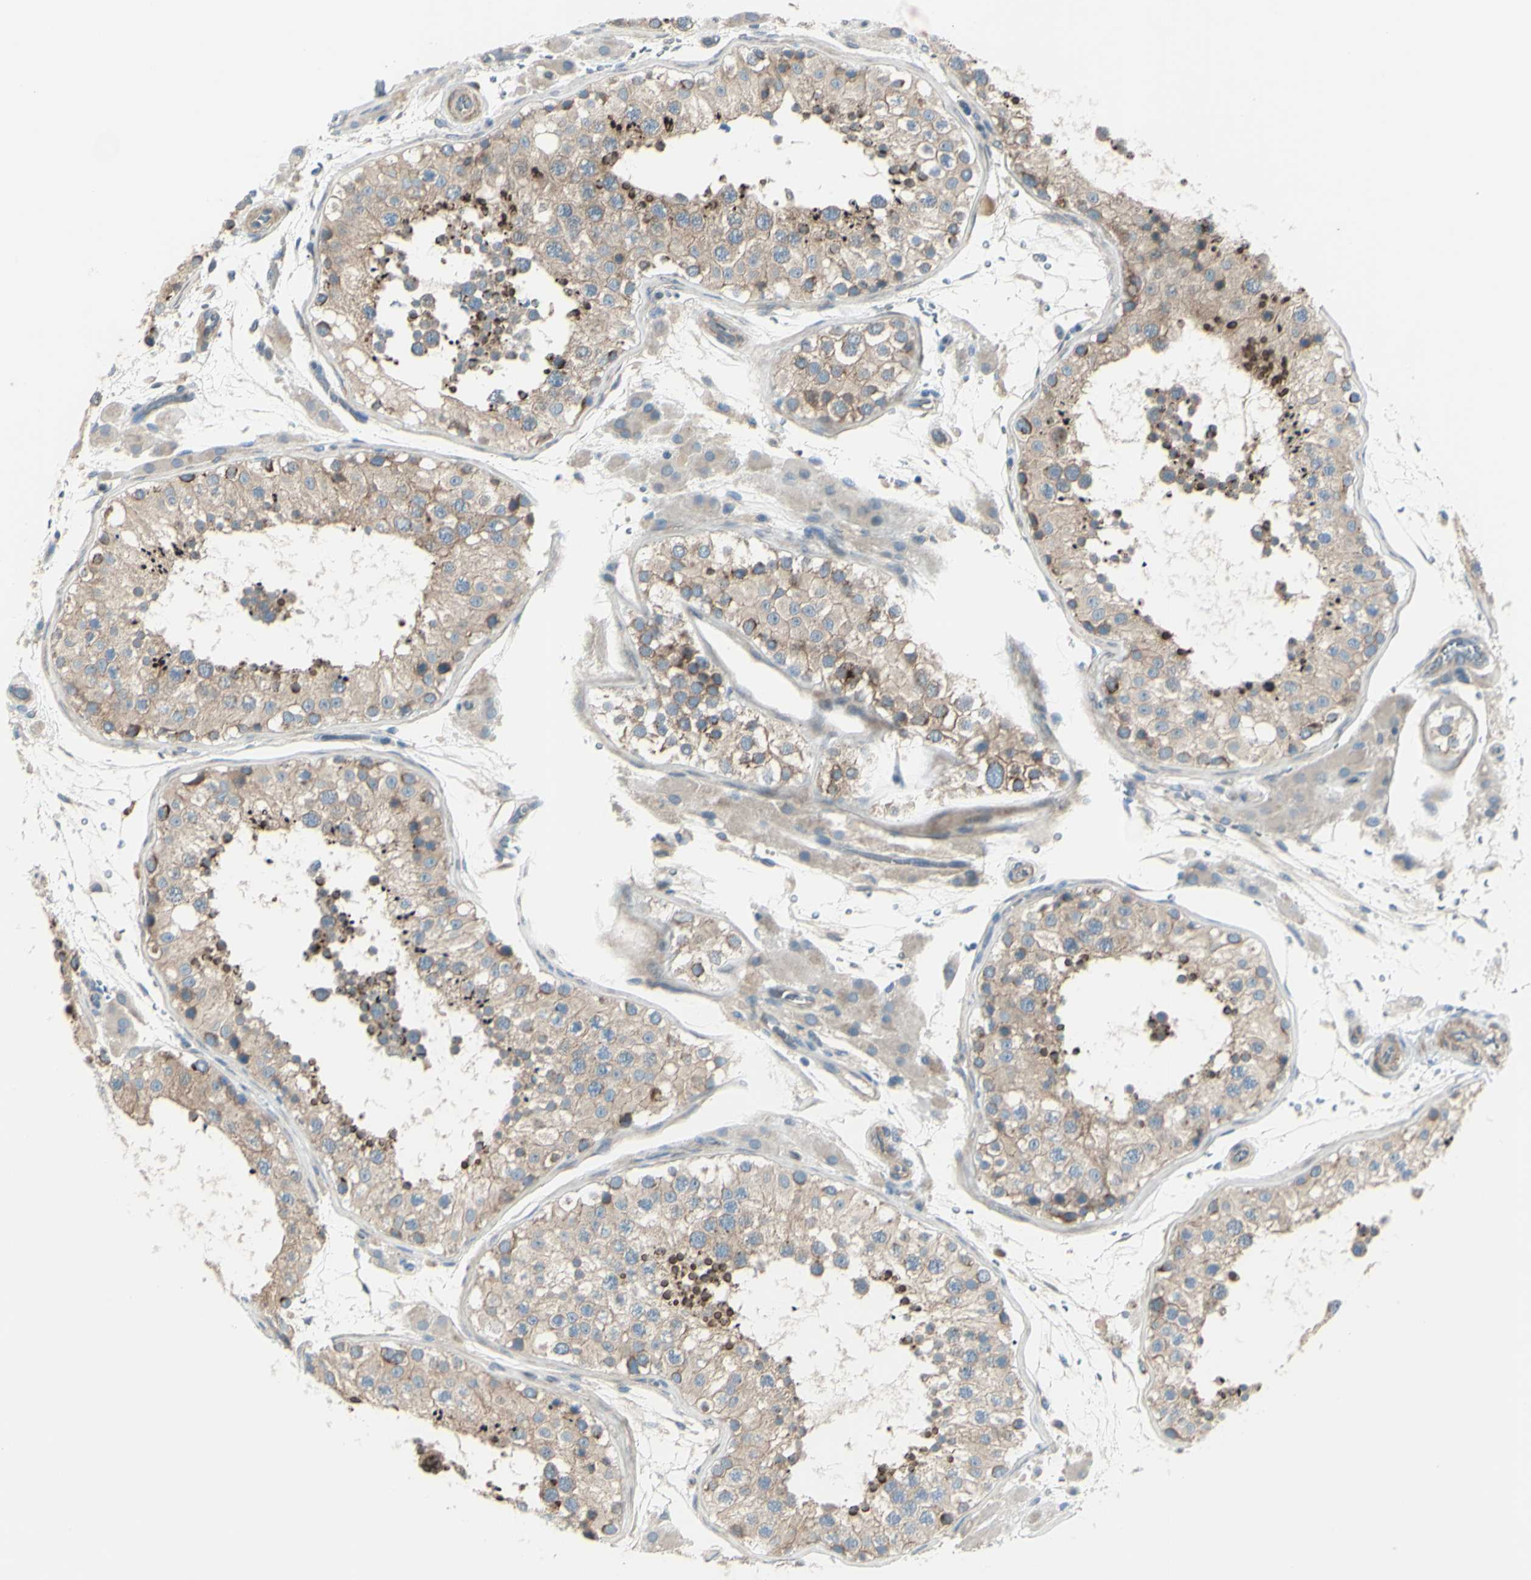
{"staining": {"intensity": "strong", "quantity": ">75%", "location": "cytoplasmic/membranous"}, "tissue": "testis", "cell_type": "Cells in seminiferous ducts", "image_type": "normal", "snomed": [{"axis": "morphology", "description": "Normal tissue, NOS"}, {"axis": "topography", "description": "Testis"}, {"axis": "topography", "description": "Epididymis"}], "caption": "Immunohistochemical staining of normal testis exhibits high levels of strong cytoplasmic/membranous expression in about >75% of cells in seminiferous ducts. The staining was performed using DAB, with brown indicating positive protein expression. Nuclei are stained blue with hematoxylin.", "gene": "LRRK1", "patient": {"sex": "male", "age": 26}}